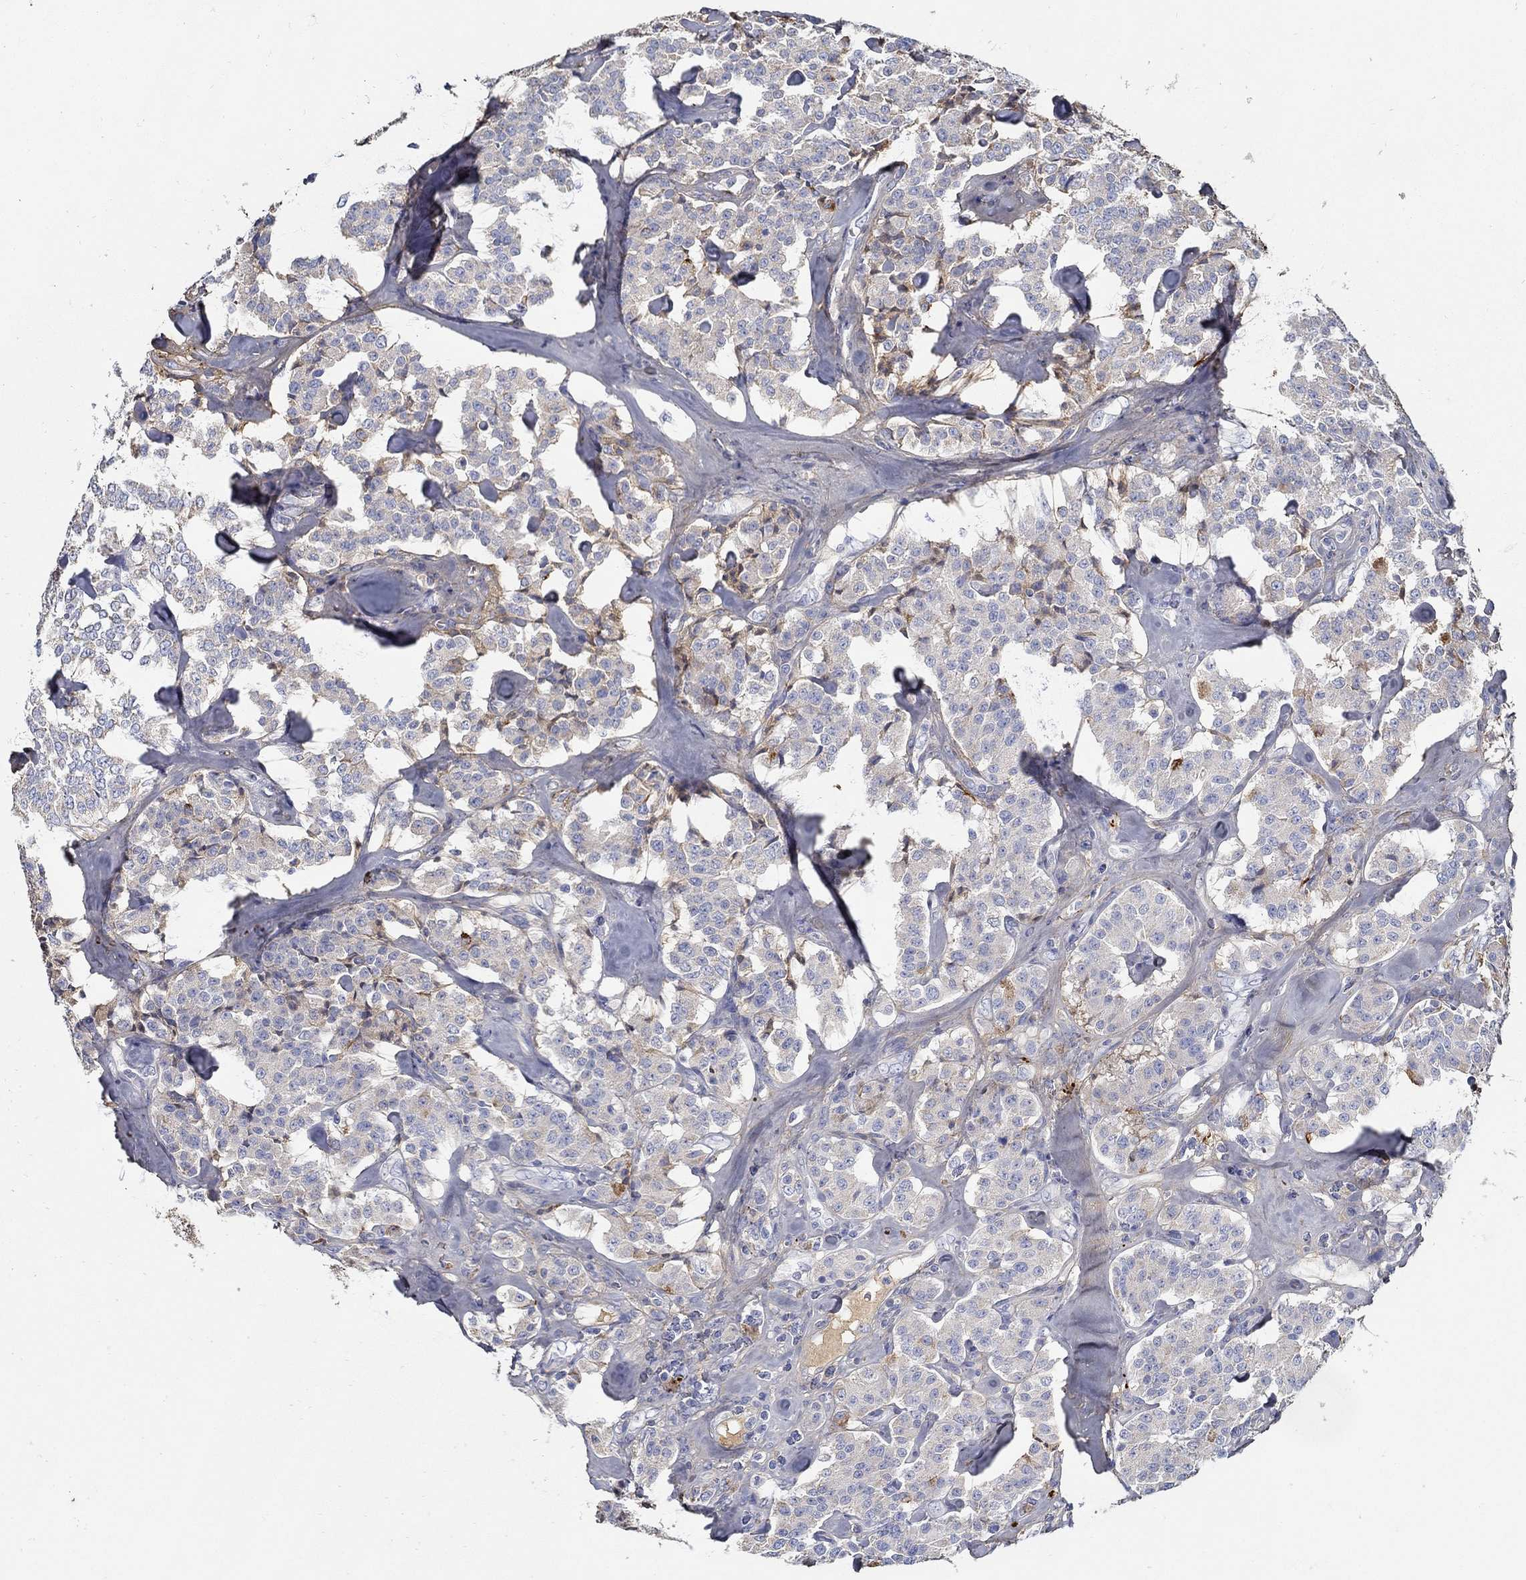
{"staining": {"intensity": "moderate", "quantity": "<25%", "location": "cytoplasmic/membranous"}, "tissue": "carcinoid", "cell_type": "Tumor cells", "image_type": "cancer", "snomed": [{"axis": "morphology", "description": "Carcinoid, malignant, NOS"}, {"axis": "topography", "description": "Pancreas"}], "caption": "Protein expression analysis of carcinoid reveals moderate cytoplasmic/membranous staining in about <25% of tumor cells.", "gene": "TGFBI", "patient": {"sex": "male", "age": 41}}